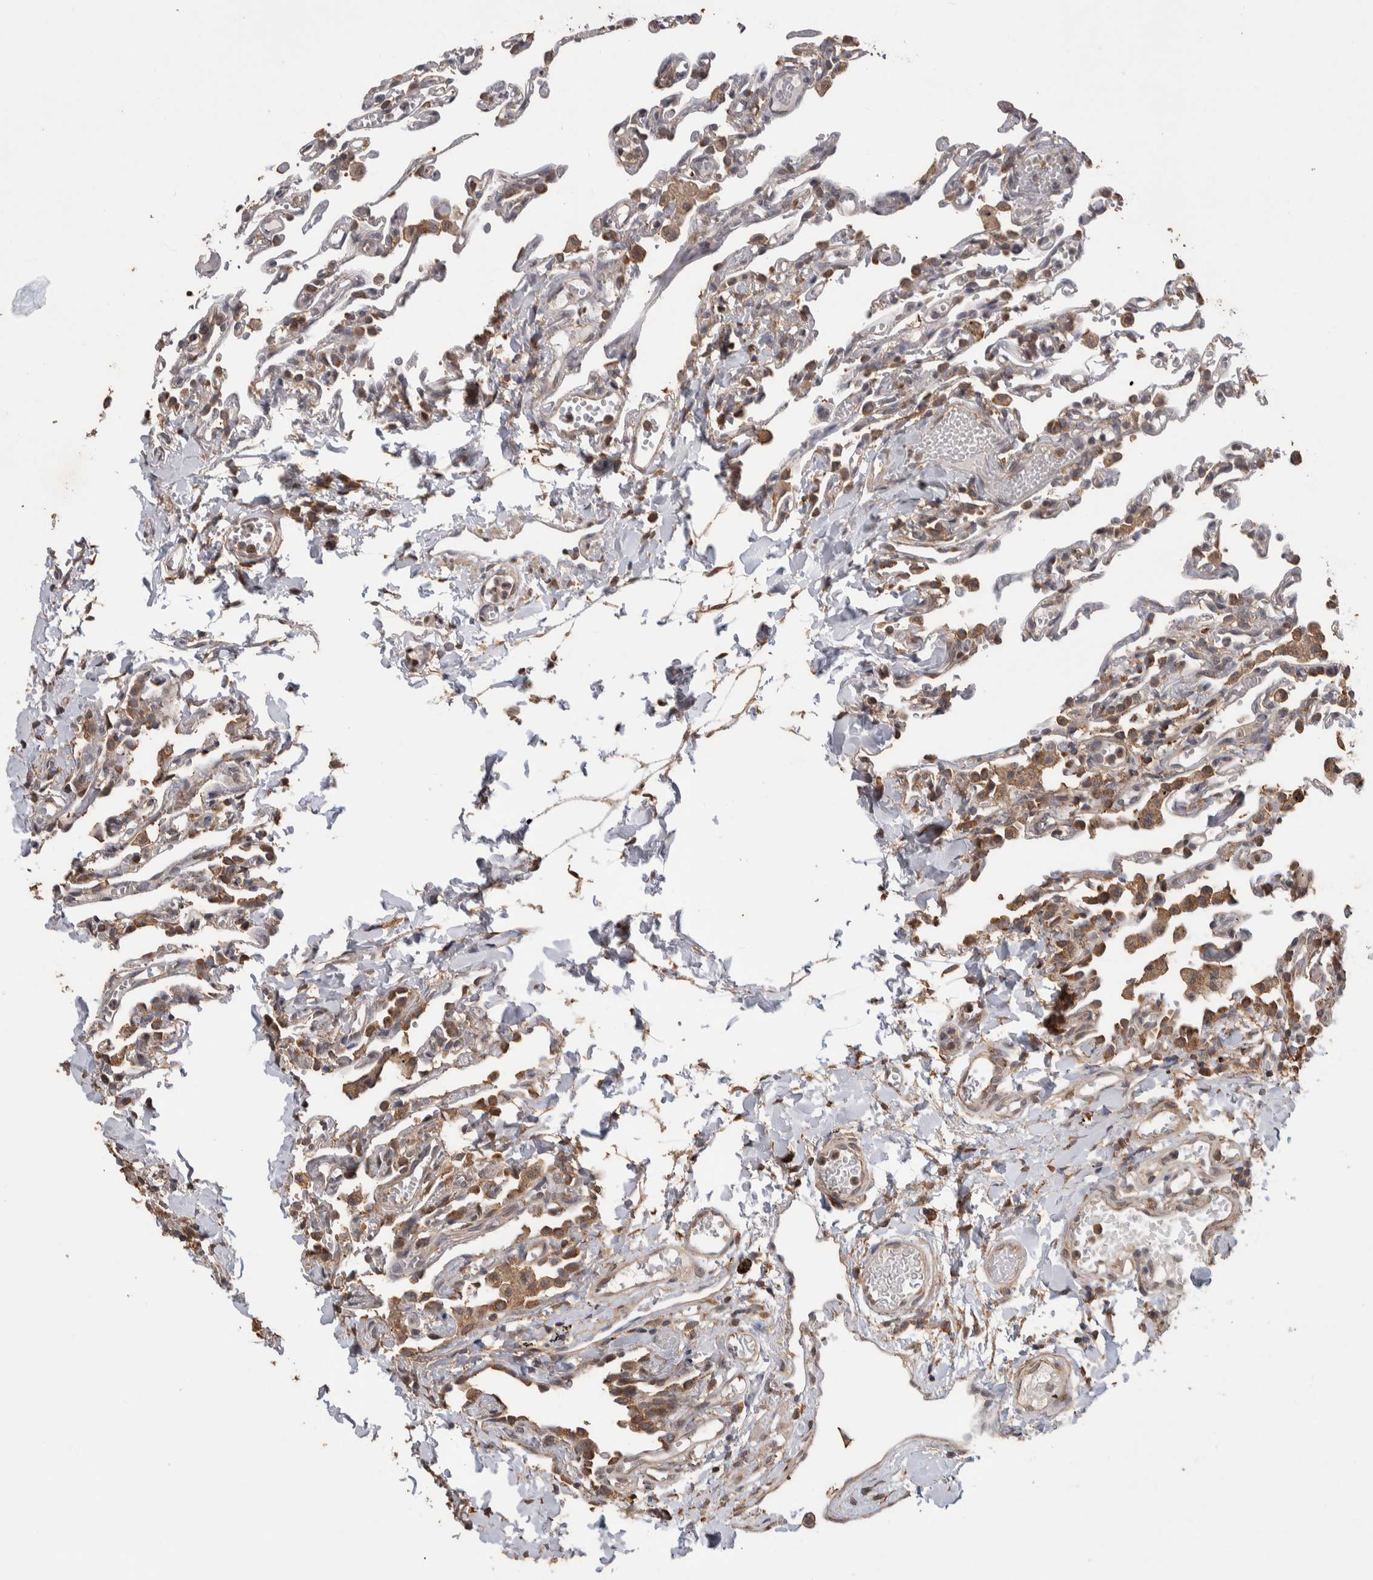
{"staining": {"intensity": "moderate", "quantity": "<25%", "location": "cytoplasmic/membranous"}, "tissue": "lung", "cell_type": "Alveolar cells", "image_type": "normal", "snomed": [{"axis": "morphology", "description": "Normal tissue, NOS"}, {"axis": "topography", "description": "Lung"}], "caption": "A low amount of moderate cytoplasmic/membranous staining is appreciated in approximately <25% of alveolar cells in unremarkable lung.", "gene": "DVL2", "patient": {"sex": "male", "age": 21}}